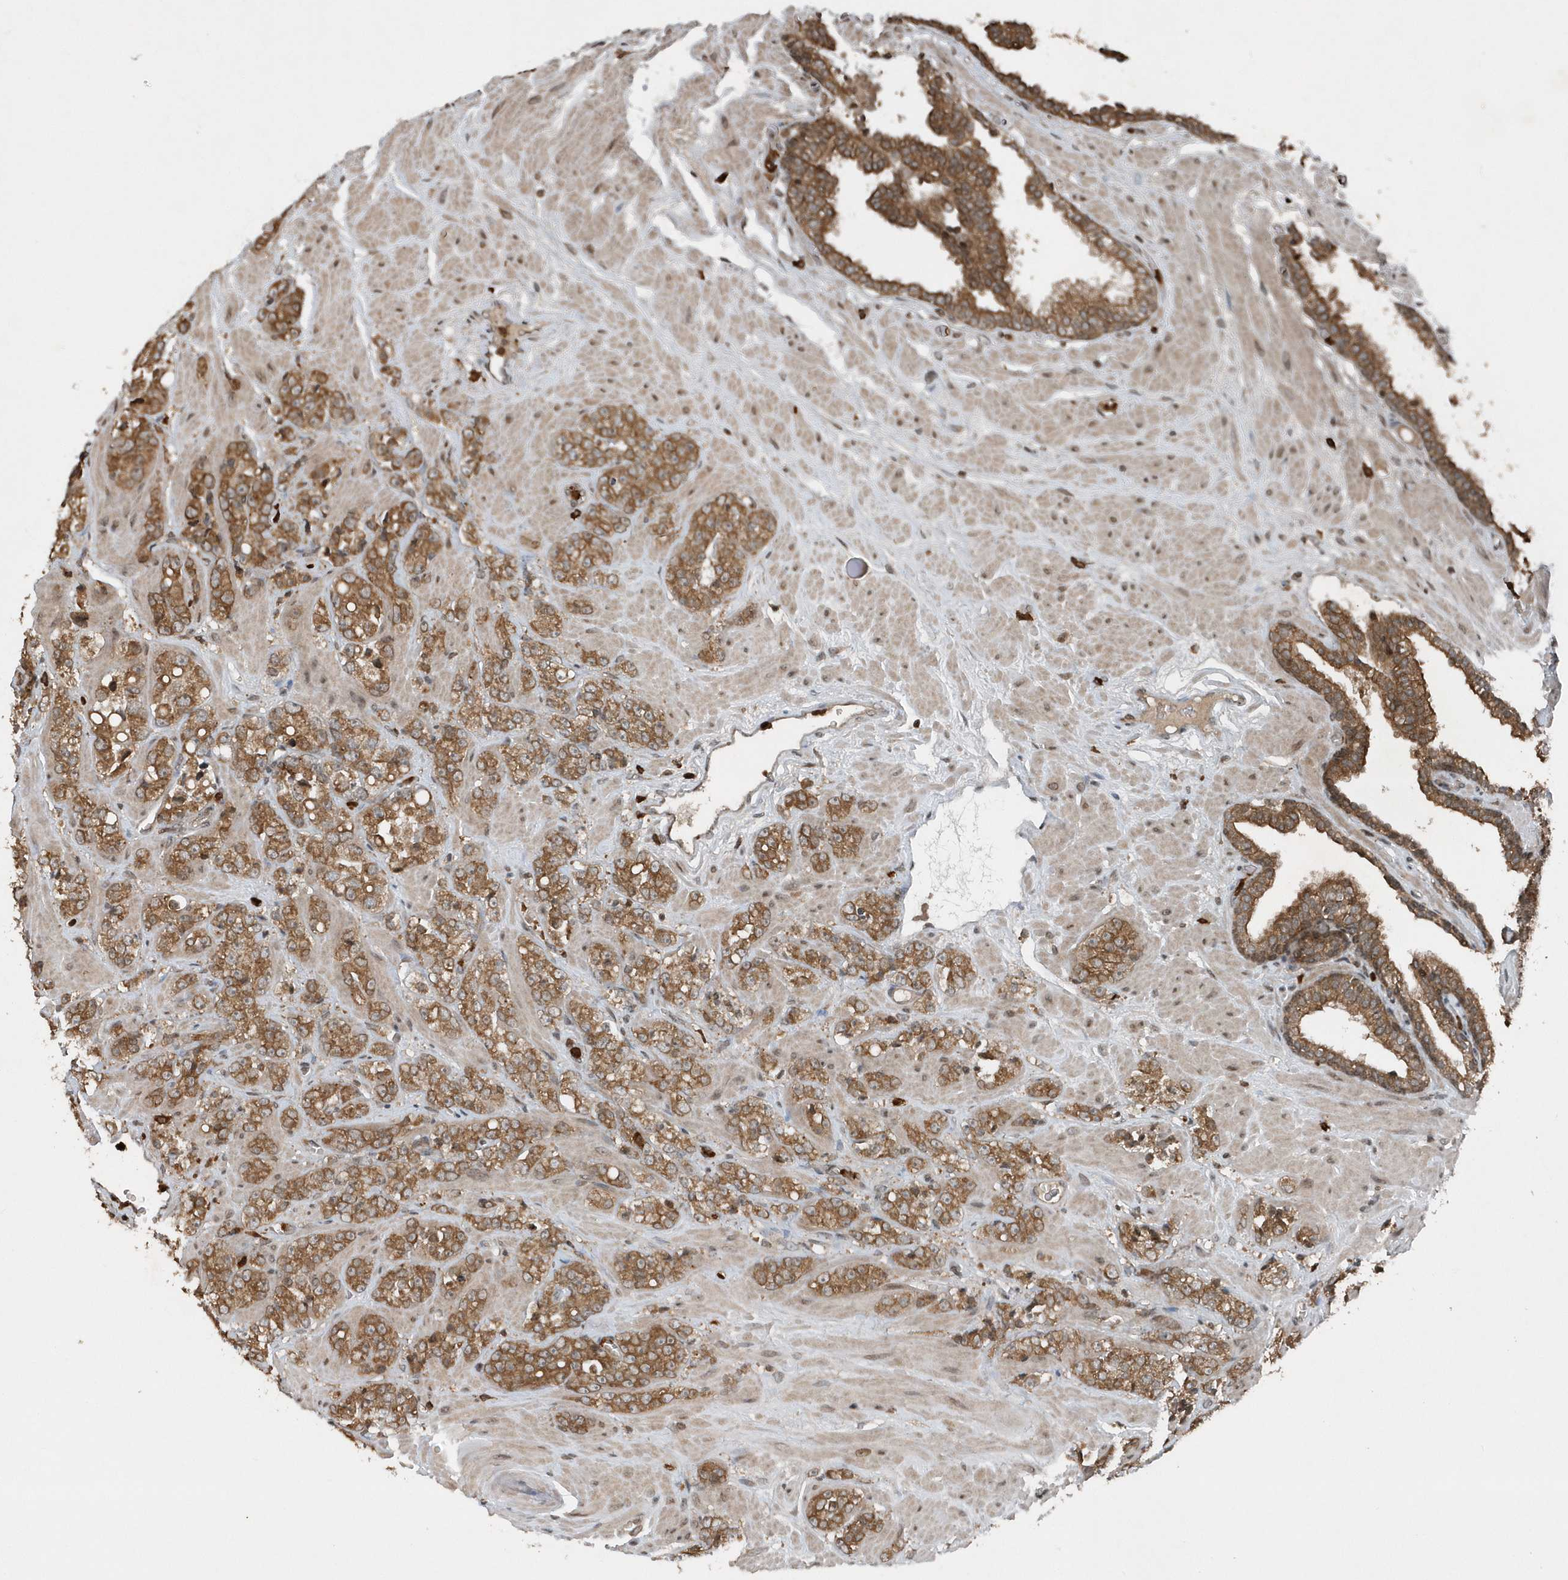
{"staining": {"intensity": "moderate", "quantity": ">75%", "location": "cytoplasmic/membranous"}, "tissue": "prostate cancer", "cell_type": "Tumor cells", "image_type": "cancer", "snomed": [{"axis": "morphology", "description": "Adenocarcinoma, High grade"}, {"axis": "topography", "description": "Prostate"}], "caption": "Human prostate cancer stained for a protein (brown) demonstrates moderate cytoplasmic/membranous positive expression in about >75% of tumor cells.", "gene": "EIF2B1", "patient": {"sex": "male", "age": 64}}